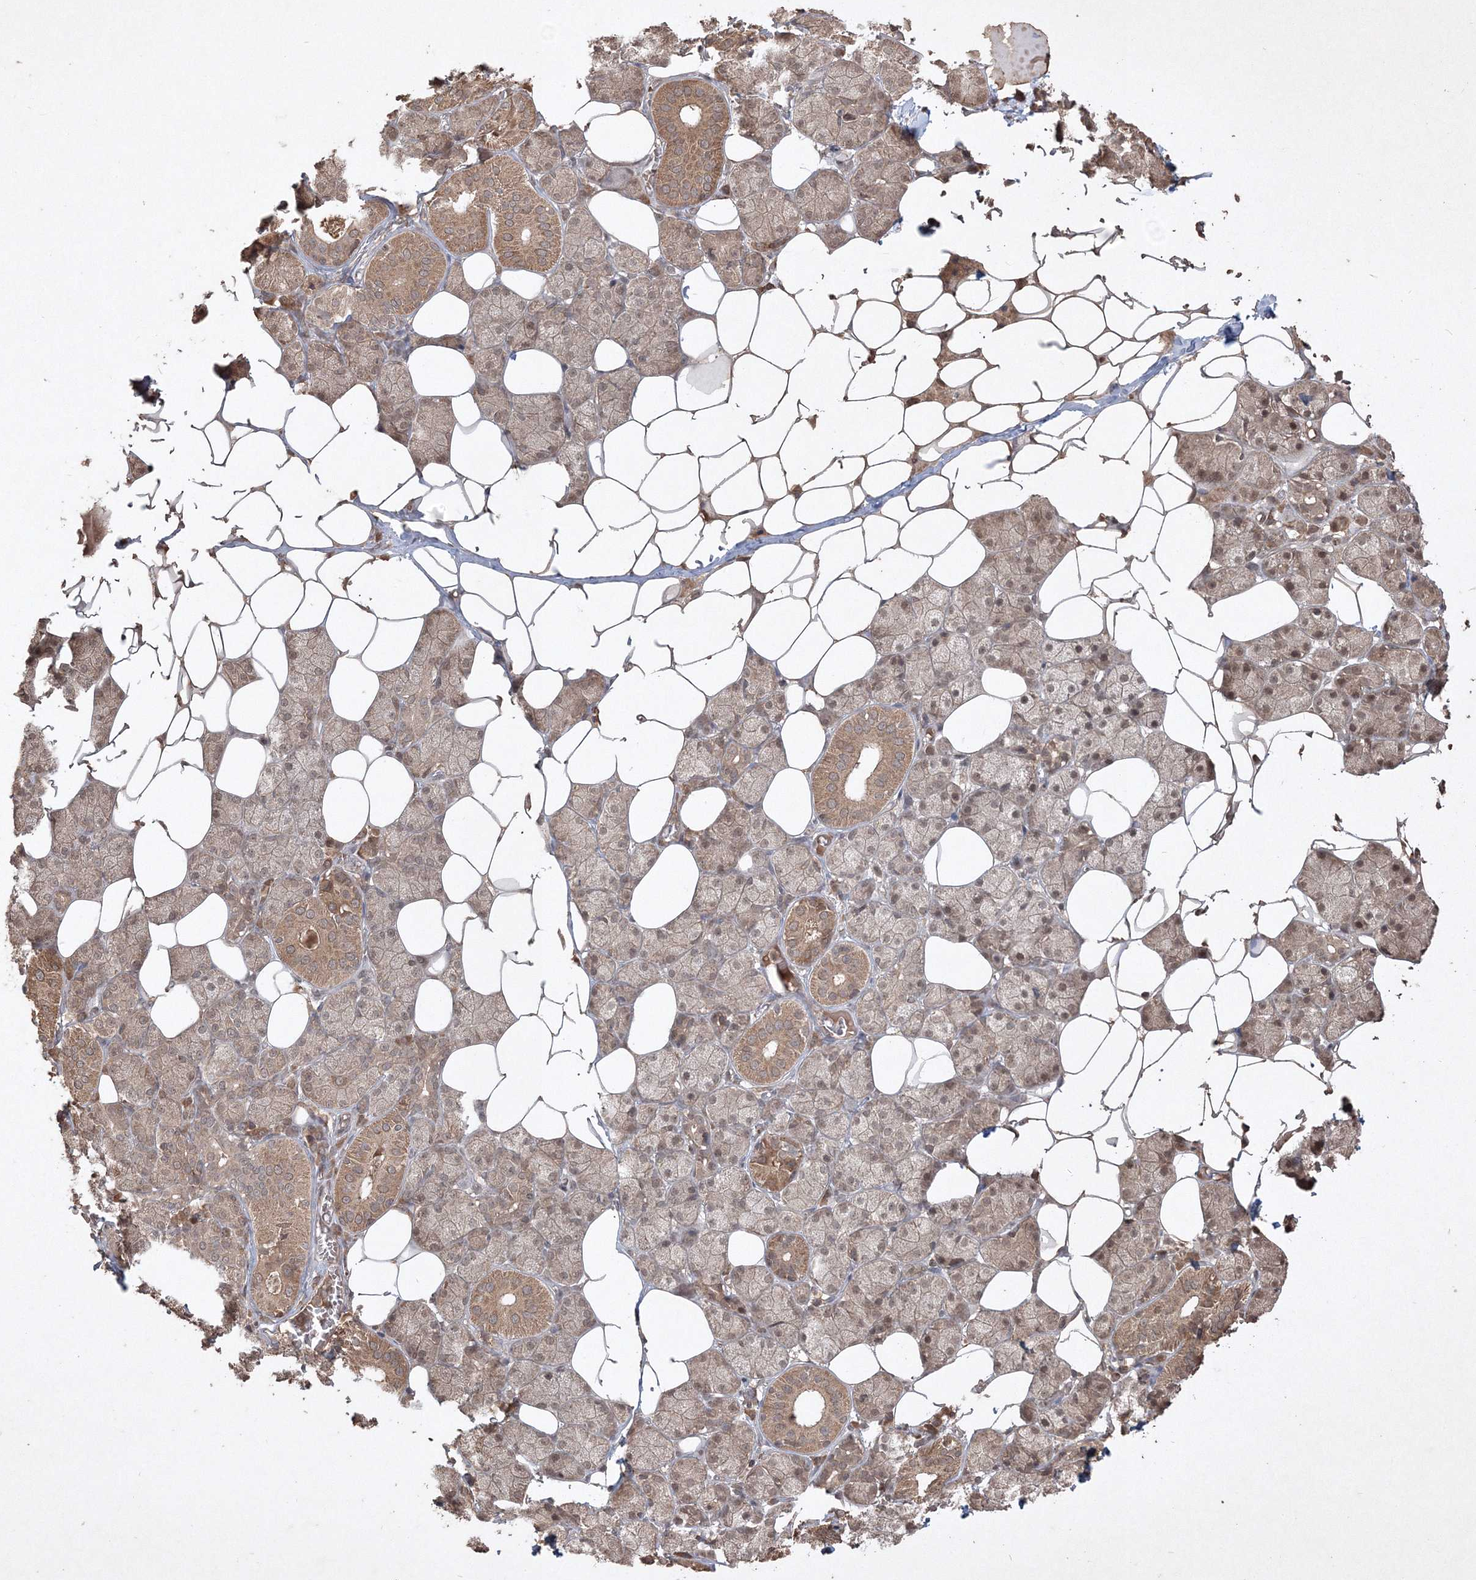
{"staining": {"intensity": "moderate", "quantity": ">75%", "location": "cytoplasmic/membranous,nuclear"}, "tissue": "salivary gland", "cell_type": "Glandular cells", "image_type": "normal", "snomed": [{"axis": "morphology", "description": "Normal tissue, NOS"}, {"axis": "topography", "description": "Salivary gland"}], "caption": "IHC of unremarkable salivary gland reveals medium levels of moderate cytoplasmic/membranous,nuclear expression in about >75% of glandular cells. Immunohistochemistry stains the protein of interest in brown and the nuclei are stained blue.", "gene": "PELI3", "patient": {"sex": "female", "age": 33}}